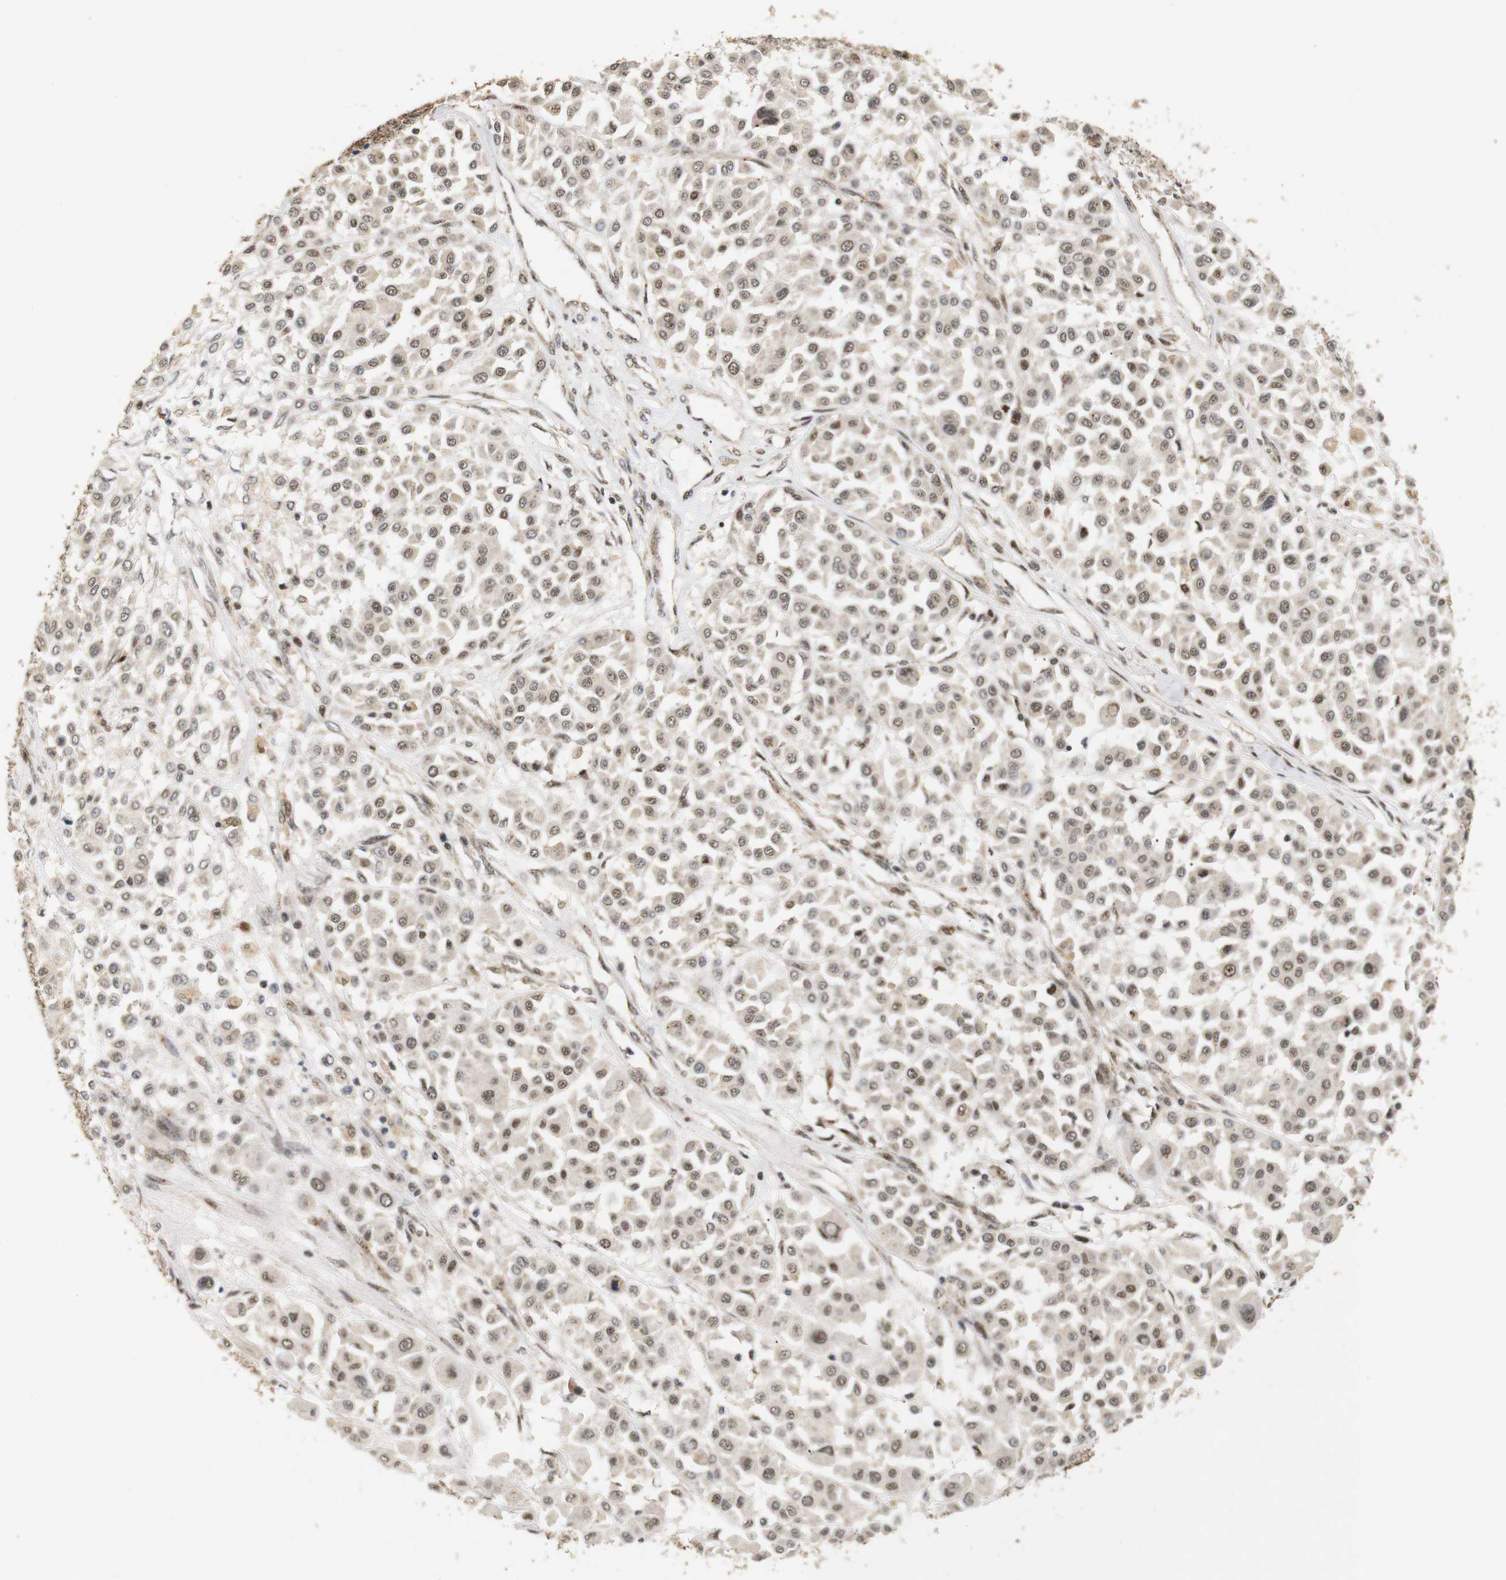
{"staining": {"intensity": "moderate", "quantity": ">75%", "location": "cytoplasmic/membranous,nuclear"}, "tissue": "melanoma", "cell_type": "Tumor cells", "image_type": "cancer", "snomed": [{"axis": "morphology", "description": "Malignant melanoma, Metastatic site"}, {"axis": "topography", "description": "Soft tissue"}], "caption": "Moderate cytoplasmic/membranous and nuclear protein staining is appreciated in about >75% of tumor cells in malignant melanoma (metastatic site).", "gene": "PYM1", "patient": {"sex": "male", "age": 41}}